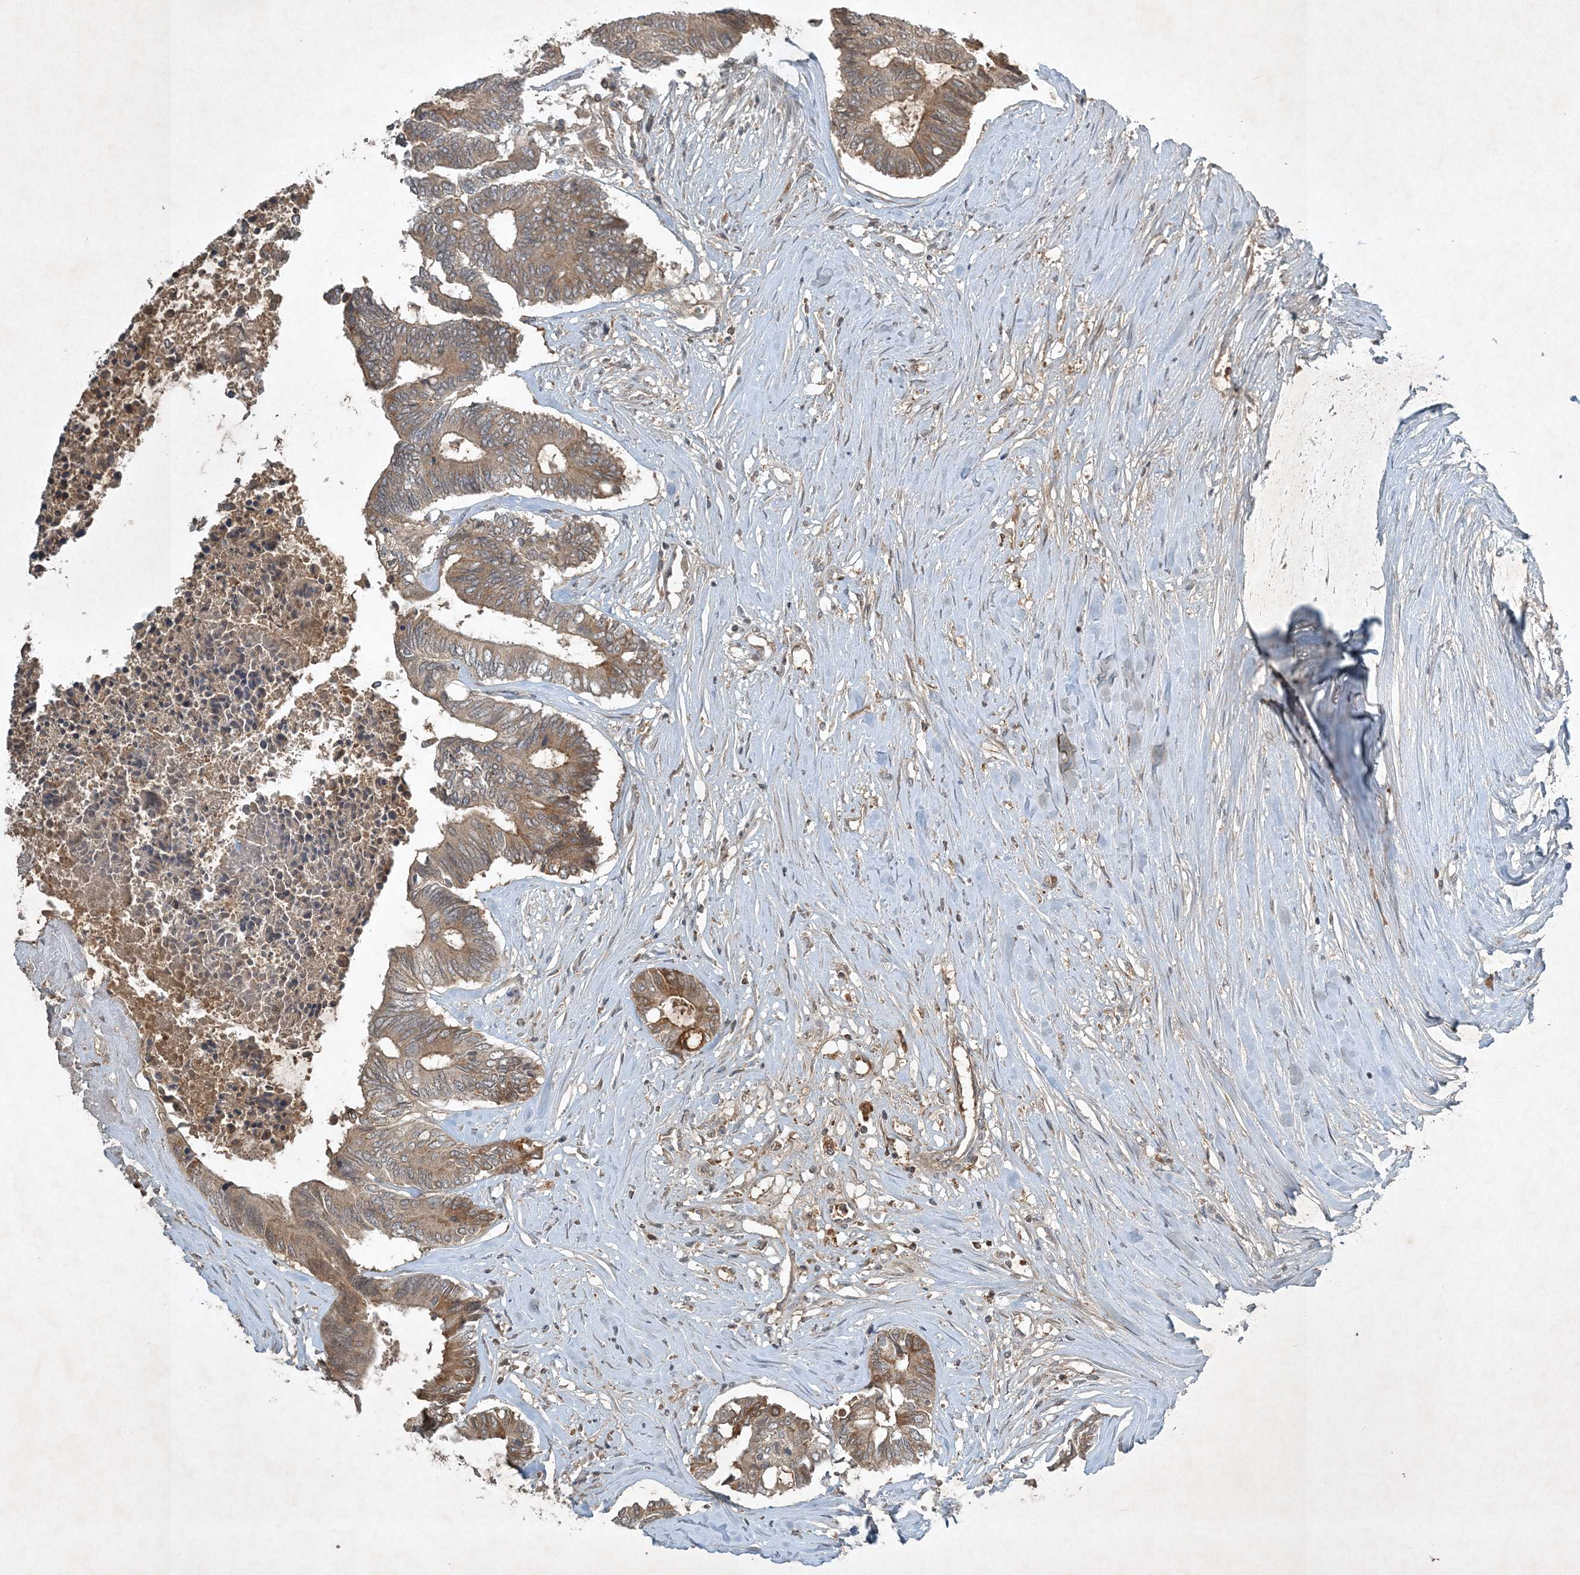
{"staining": {"intensity": "moderate", "quantity": ">75%", "location": "cytoplasmic/membranous"}, "tissue": "colorectal cancer", "cell_type": "Tumor cells", "image_type": "cancer", "snomed": [{"axis": "morphology", "description": "Adenocarcinoma, NOS"}, {"axis": "topography", "description": "Rectum"}], "caption": "A high-resolution image shows immunohistochemistry staining of colorectal adenocarcinoma, which demonstrates moderate cytoplasmic/membranous expression in about >75% of tumor cells. (DAB = brown stain, brightfield microscopy at high magnification).", "gene": "TNFAIP6", "patient": {"sex": "male", "age": 63}}